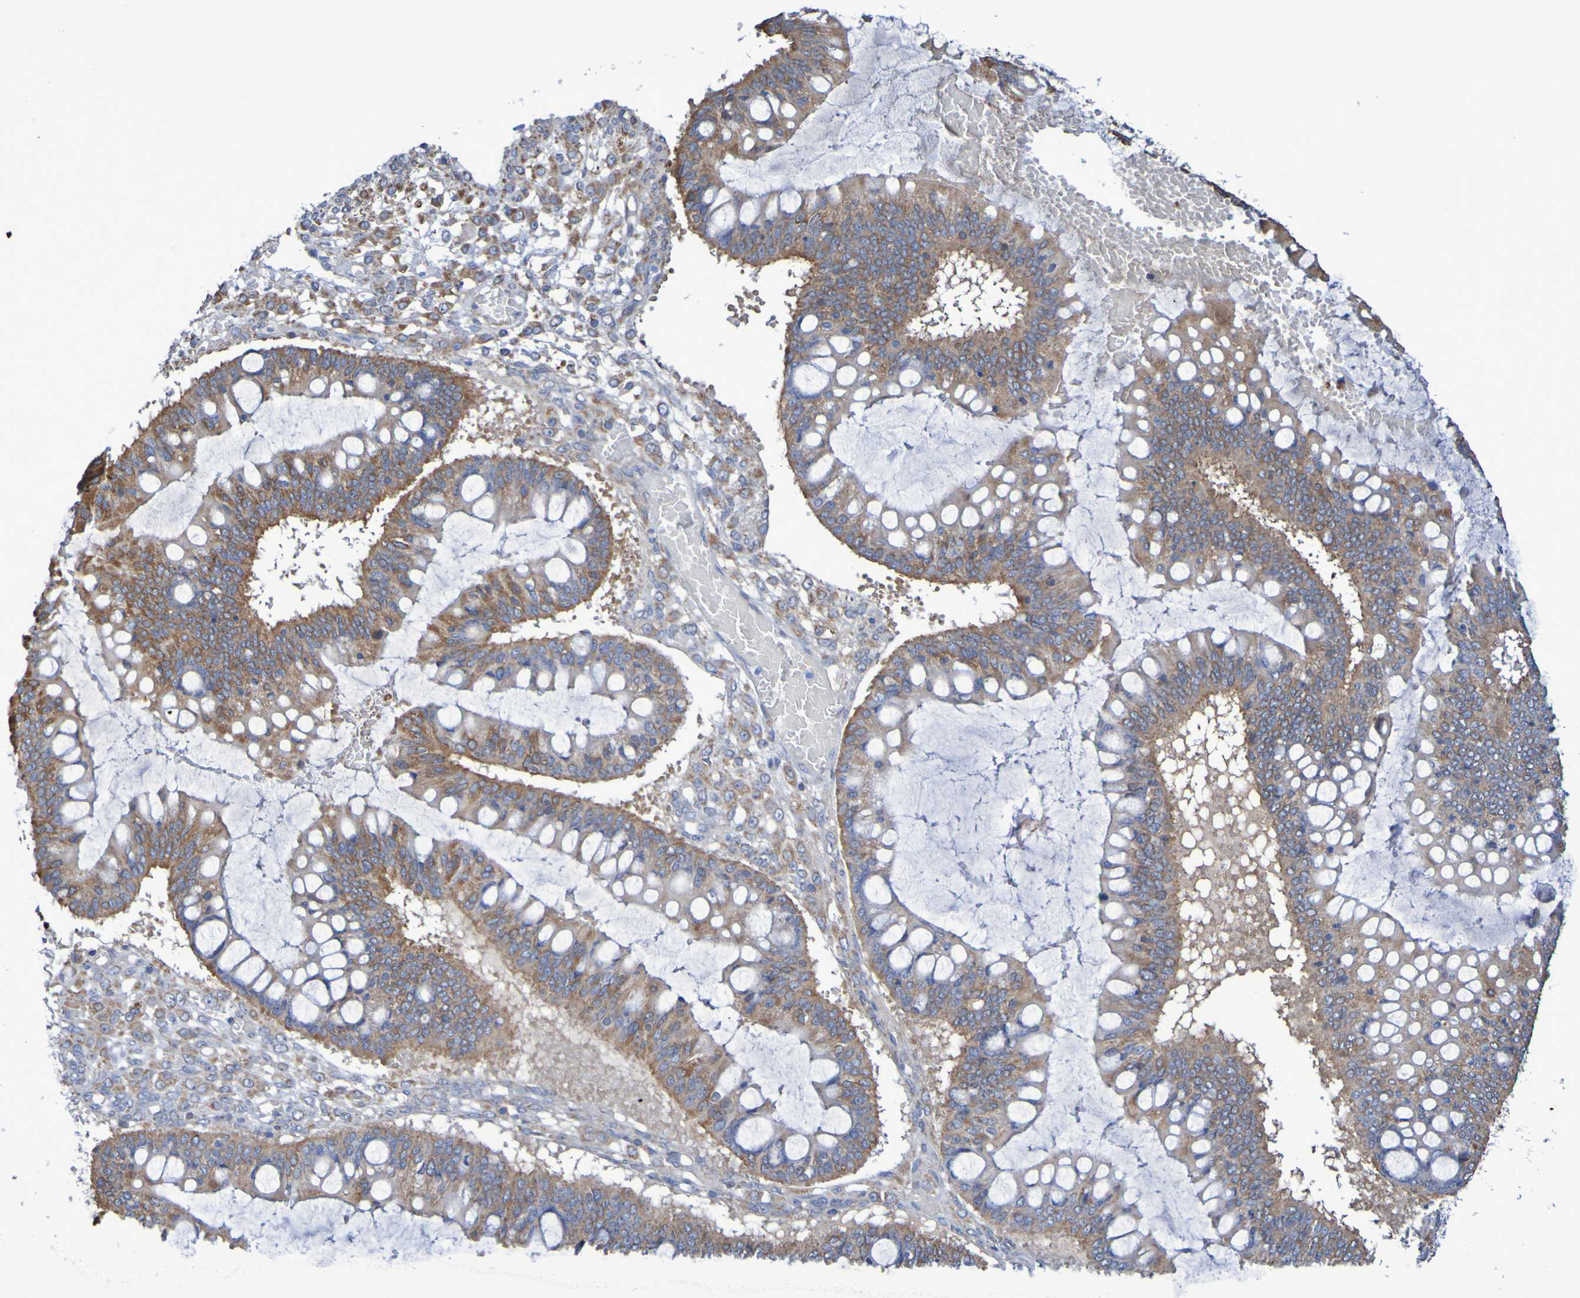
{"staining": {"intensity": "moderate", "quantity": ">75%", "location": "cytoplasmic/membranous"}, "tissue": "ovarian cancer", "cell_type": "Tumor cells", "image_type": "cancer", "snomed": [{"axis": "morphology", "description": "Cystadenocarcinoma, mucinous, NOS"}, {"axis": "topography", "description": "Ovary"}], "caption": "Moderate cytoplasmic/membranous protein staining is appreciated in approximately >75% of tumor cells in ovarian cancer.", "gene": "CNTN2", "patient": {"sex": "female", "age": 73}}